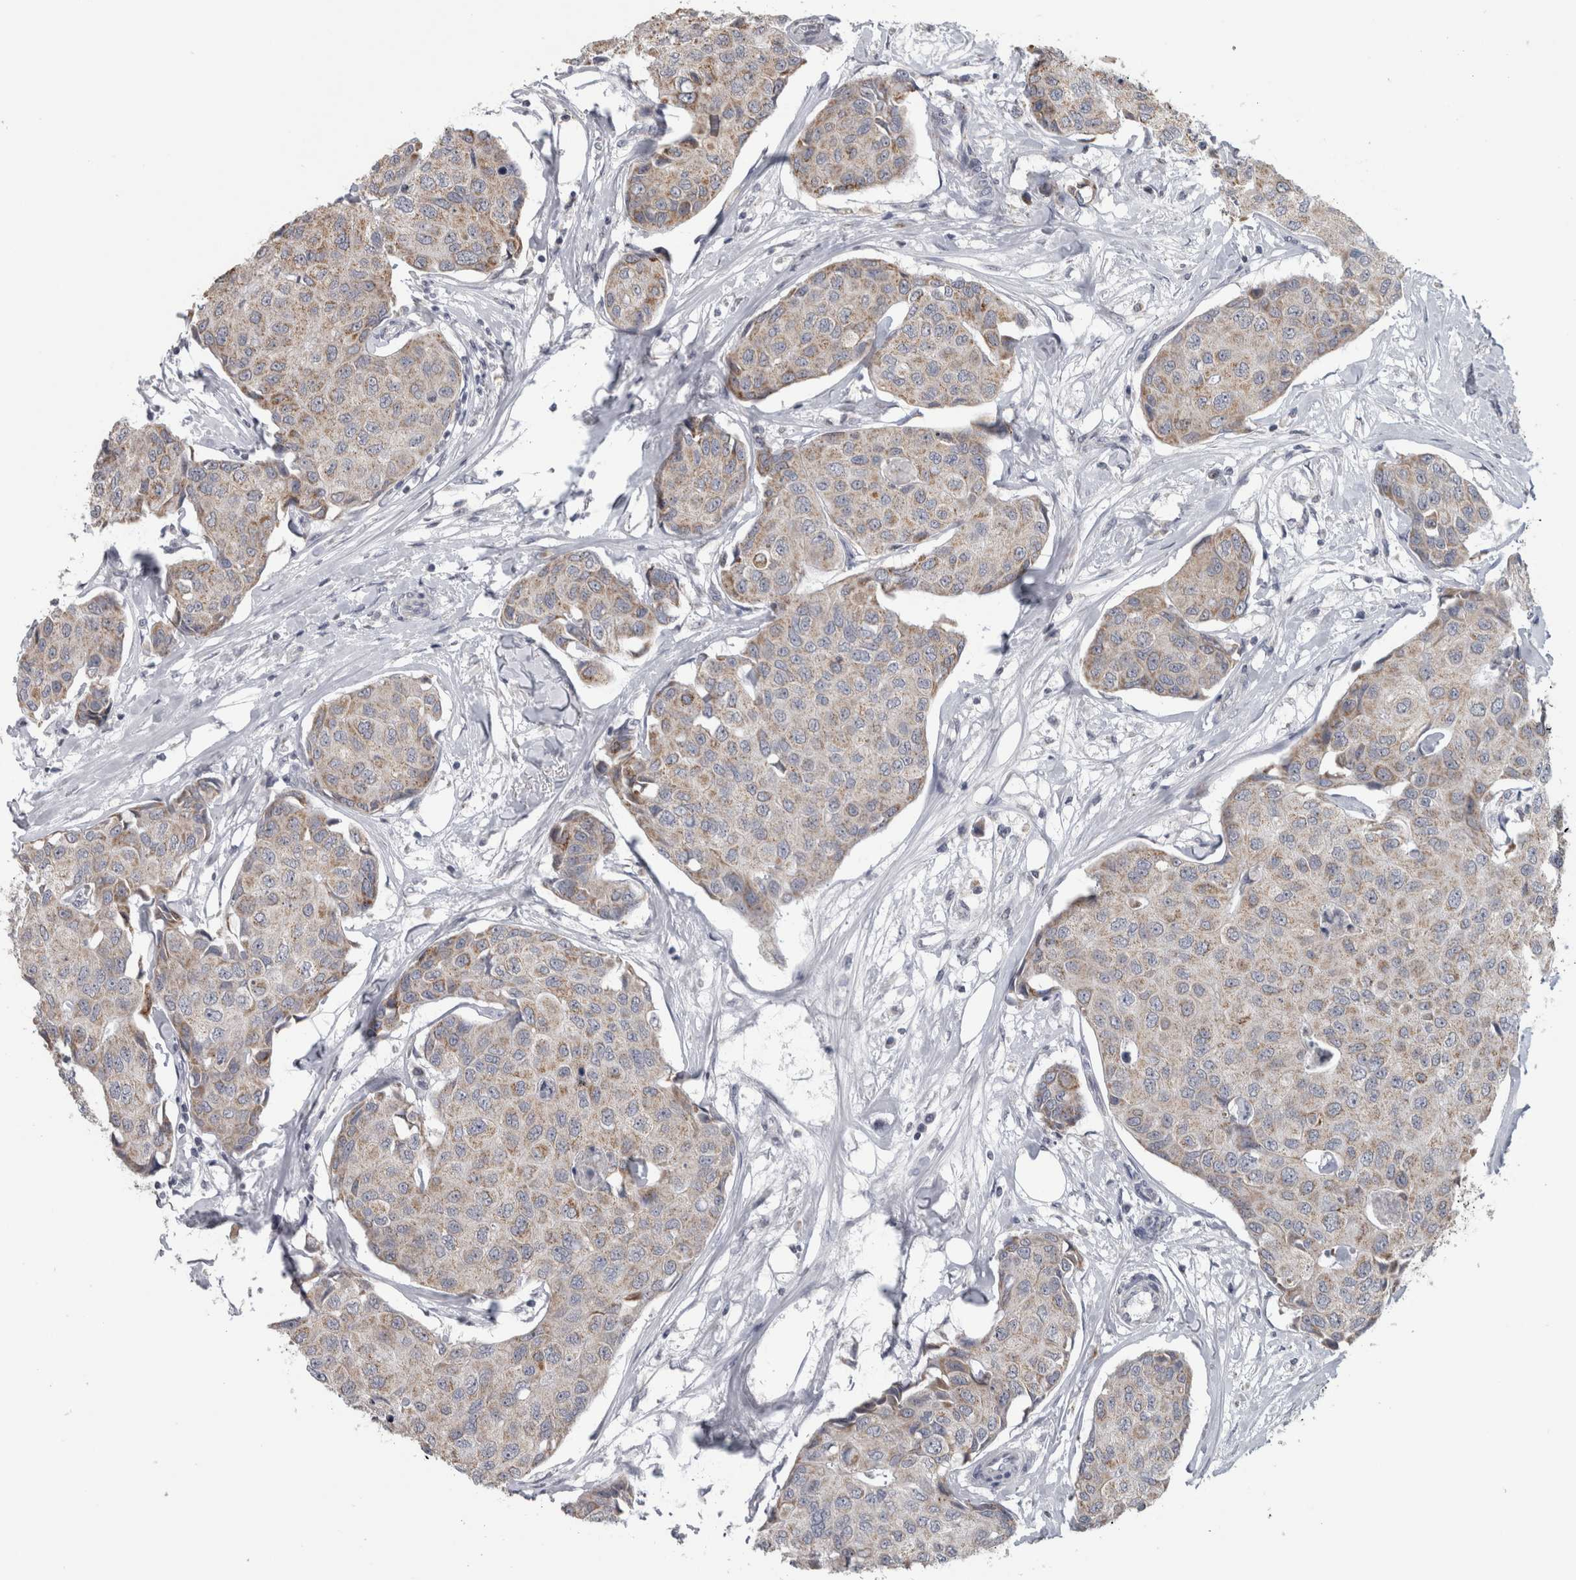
{"staining": {"intensity": "weak", "quantity": ">75%", "location": "cytoplasmic/membranous"}, "tissue": "breast cancer", "cell_type": "Tumor cells", "image_type": "cancer", "snomed": [{"axis": "morphology", "description": "Duct carcinoma"}, {"axis": "topography", "description": "Breast"}], "caption": "Brown immunohistochemical staining in human breast intraductal carcinoma reveals weak cytoplasmic/membranous expression in about >75% of tumor cells.", "gene": "OR2K2", "patient": {"sex": "female", "age": 80}}